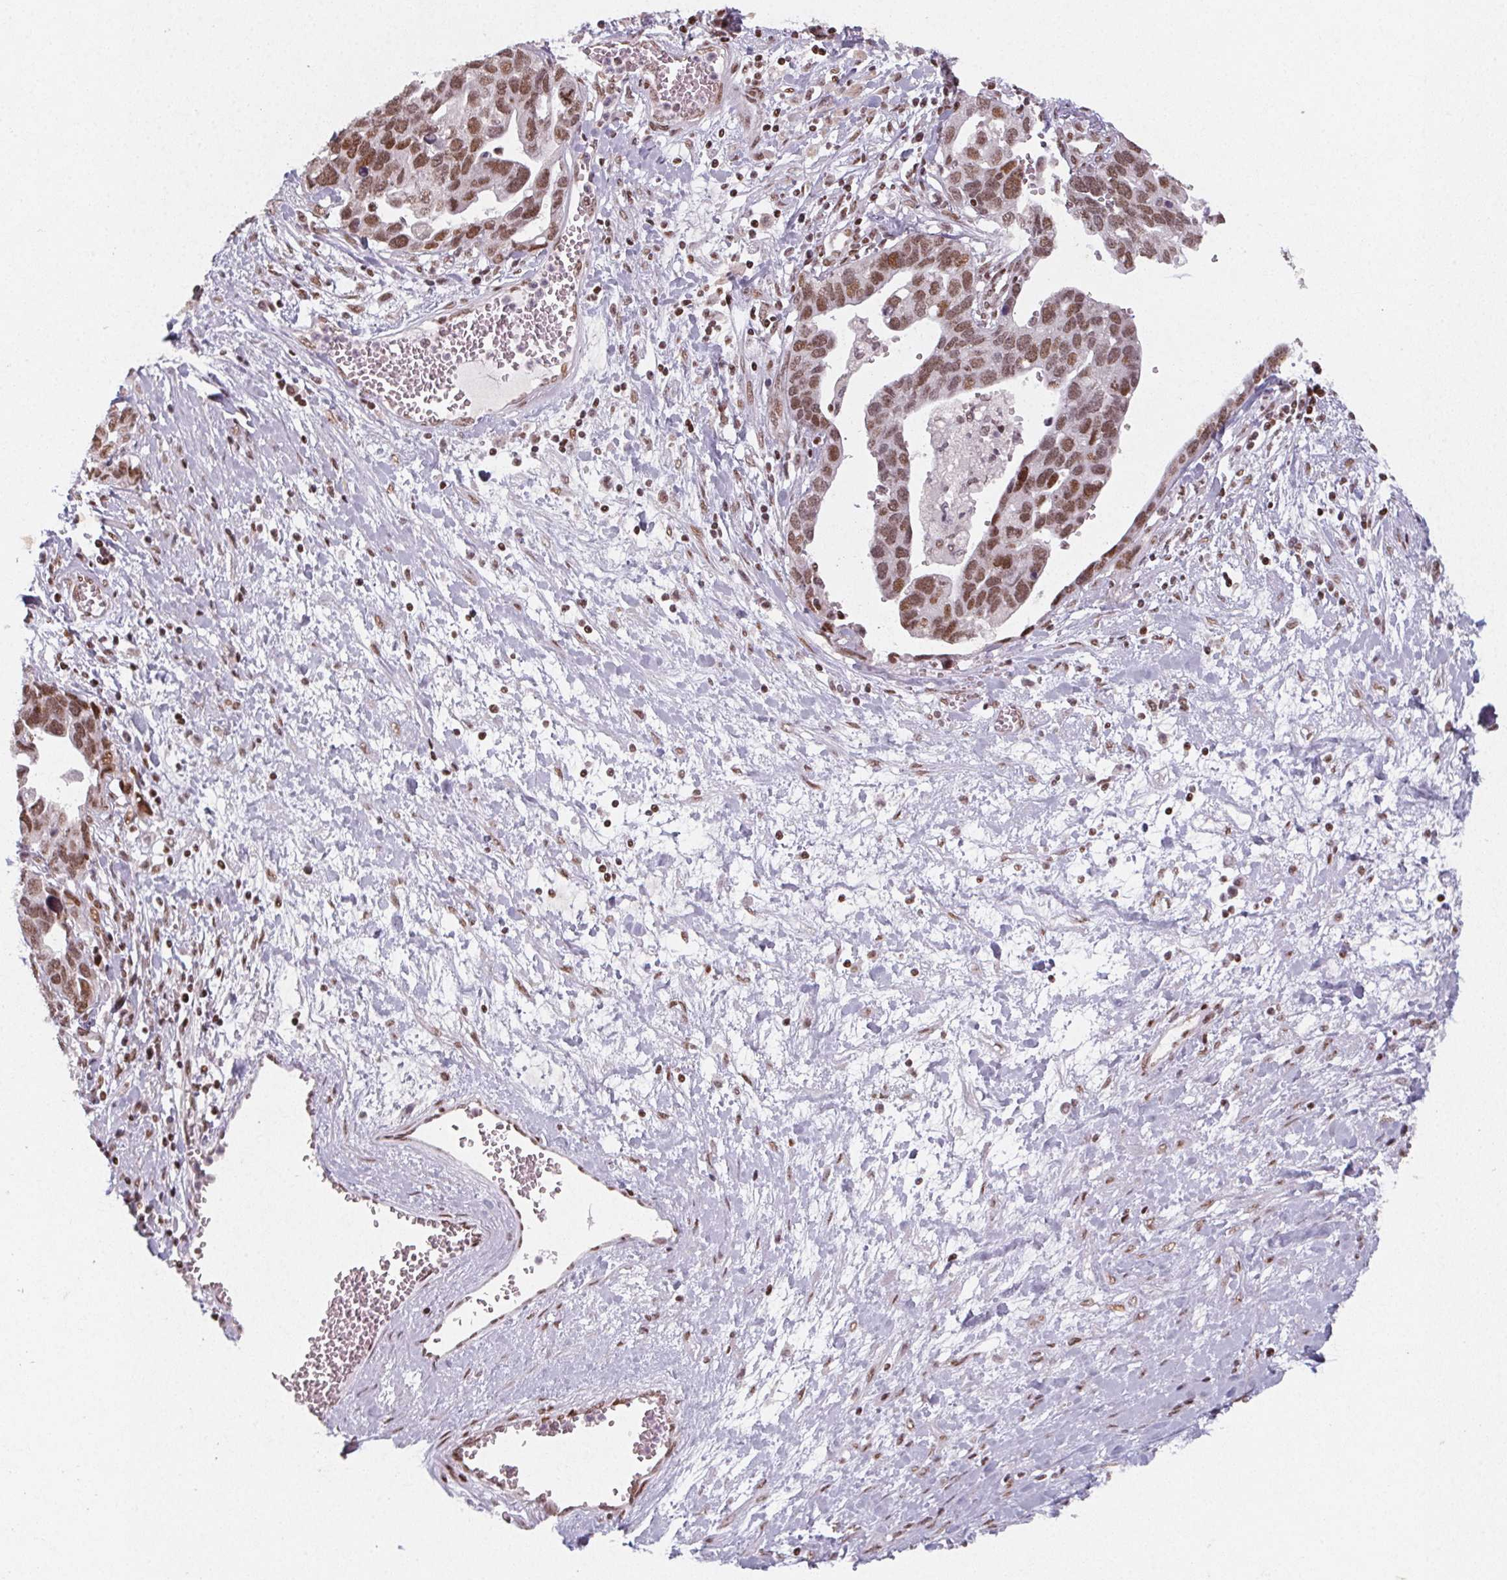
{"staining": {"intensity": "moderate", "quantity": ">75%", "location": "nuclear"}, "tissue": "ovarian cancer", "cell_type": "Tumor cells", "image_type": "cancer", "snomed": [{"axis": "morphology", "description": "Cystadenocarcinoma, serous, NOS"}, {"axis": "topography", "description": "Ovary"}], "caption": "Protein staining reveals moderate nuclear staining in approximately >75% of tumor cells in ovarian serous cystadenocarcinoma. (DAB (3,3'-diaminobenzidine) IHC with brightfield microscopy, high magnification).", "gene": "KMT2A", "patient": {"sex": "female", "age": 54}}